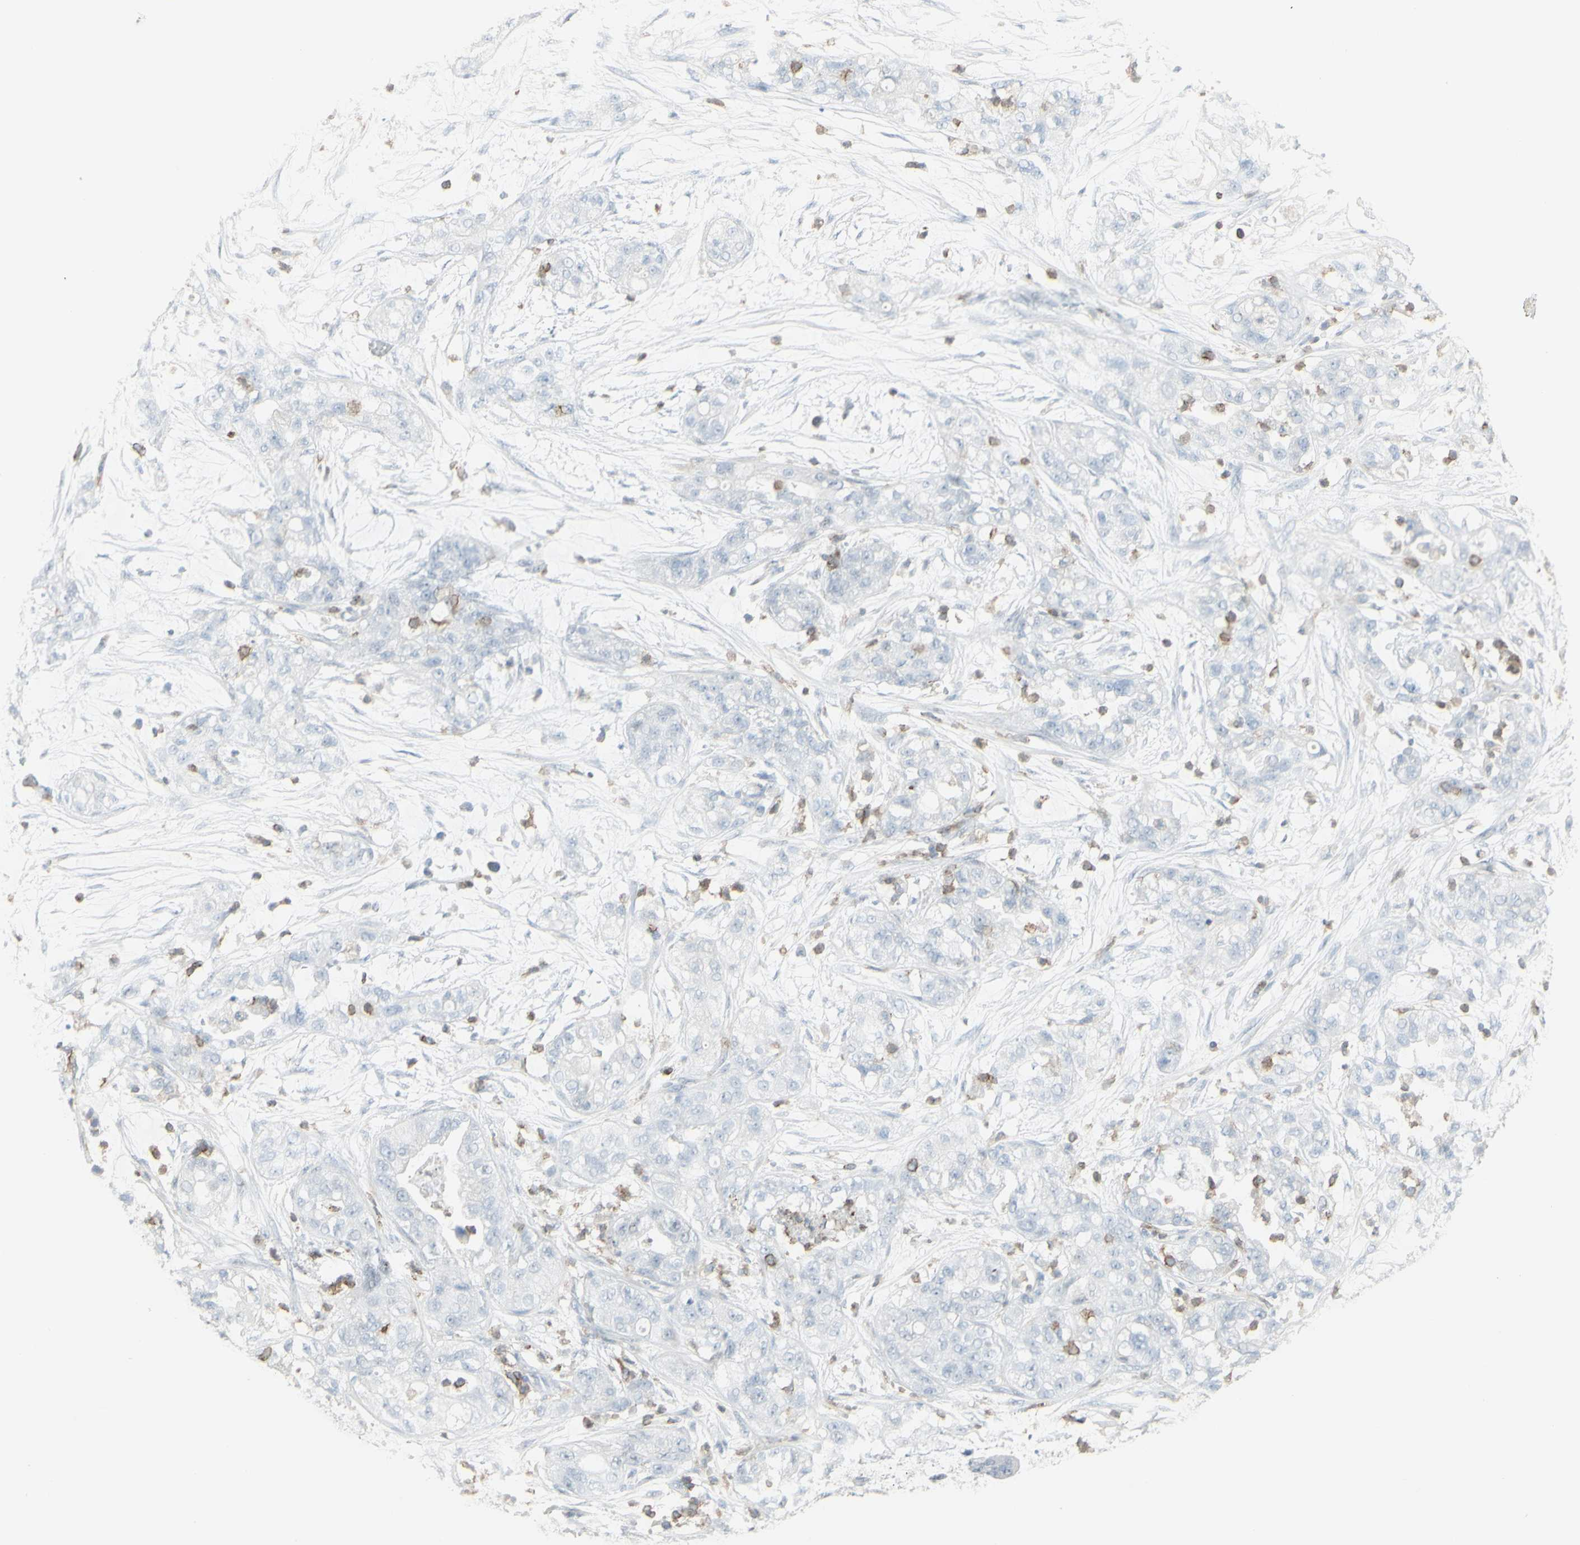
{"staining": {"intensity": "negative", "quantity": "none", "location": "none"}, "tissue": "pancreatic cancer", "cell_type": "Tumor cells", "image_type": "cancer", "snomed": [{"axis": "morphology", "description": "Adenocarcinoma, NOS"}, {"axis": "topography", "description": "Pancreas"}], "caption": "Immunohistochemistry of human pancreatic cancer (adenocarcinoma) reveals no expression in tumor cells.", "gene": "NRG1", "patient": {"sex": "female", "age": 78}}